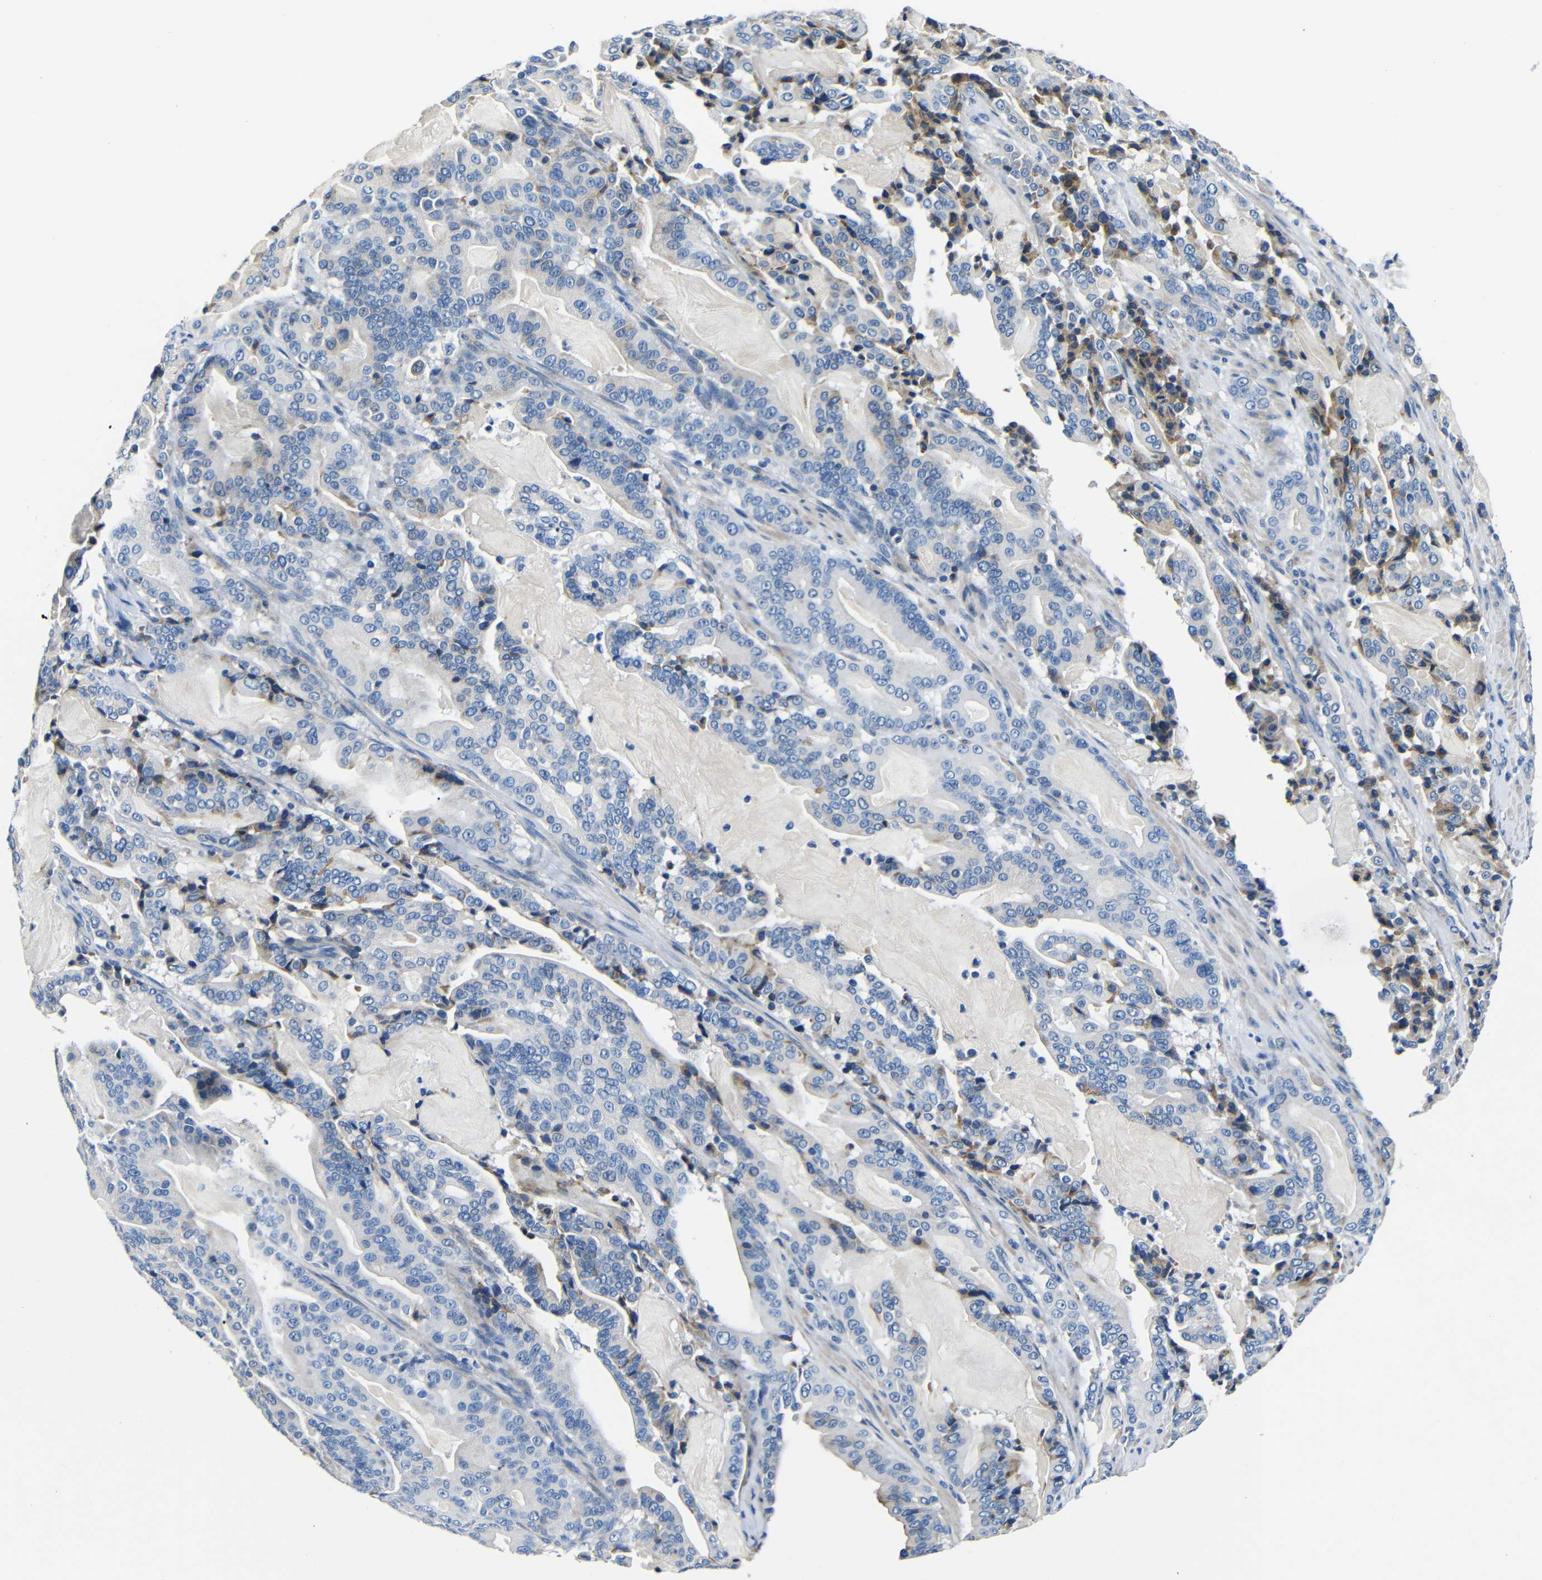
{"staining": {"intensity": "negative", "quantity": "none", "location": "none"}, "tissue": "pancreatic cancer", "cell_type": "Tumor cells", "image_type": "cancer", "snomed": [{"axis": "morphology", "description": "Adenocarcinoma, NOS"}, {"axis": "topography", "description": "Pancreas"}], "caption": "The IHC histopathology image has no significant expression in tumor cells of pancreatic cancer (adenocarcinoma) tissue.", "gene": "TNFAIP1", "patient": {"sex": "male", "age": 63}}